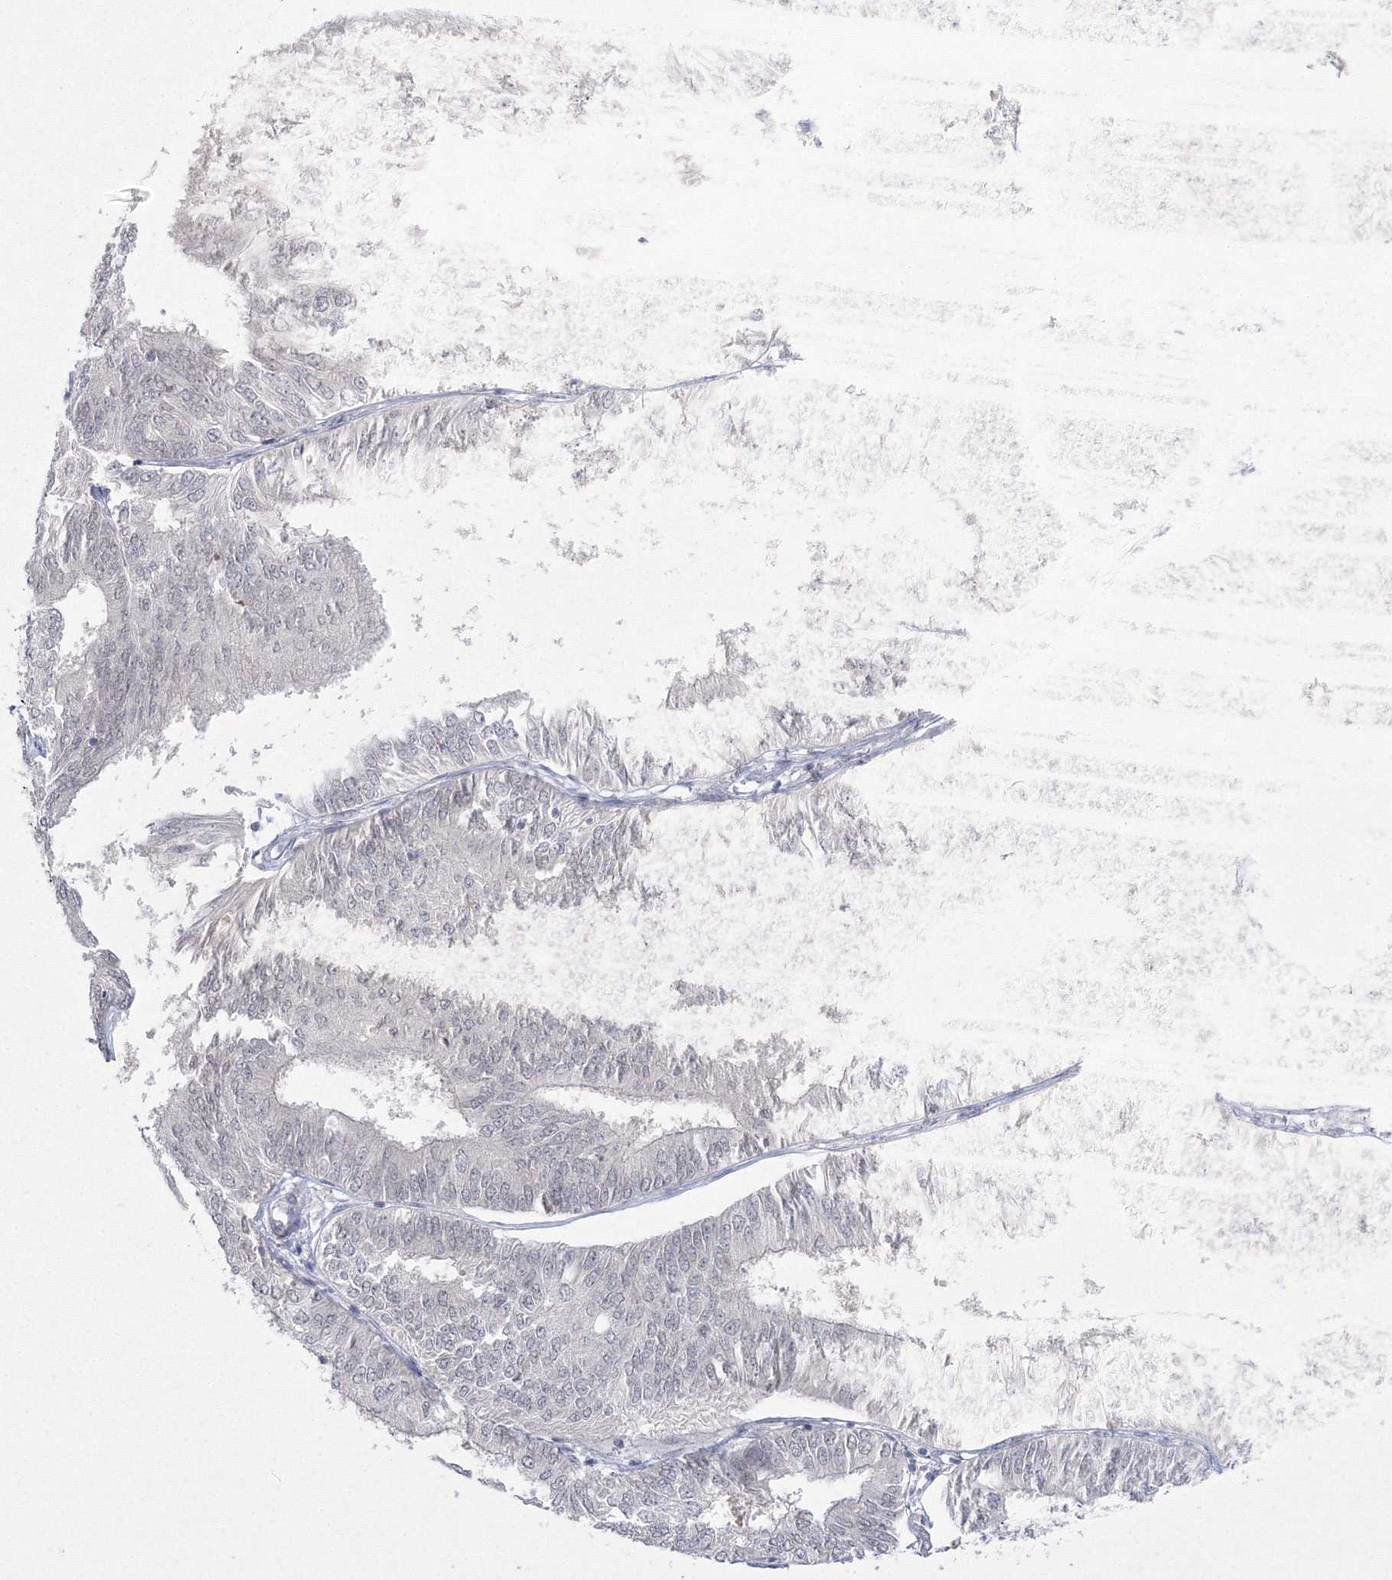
{"staining": {"intensity": "negative", "quantity": "none", "location": "none"}, "tissue": "endometrial cancer", "cell_type": "Tumor cells", "image_type": "cancer", "snomed": [{"axis": "morphology", "description": "Adenocarcinoma, NOS"}, {"axis": "topography", "description": "Endometrium"}], "caption": "An immunohistochemistry (IHC) photomicrograph of adenocarcinoma (endometrial) is shown. There is no staining in tumor cells of adenocarcinoma (endometrial). (DAB (3,3'-diaminobenzidine) immunohistochemistry with hematoxylin counter stain).", "gene": "C3orf33", "patient": {"sex": "female", "age": 58}}